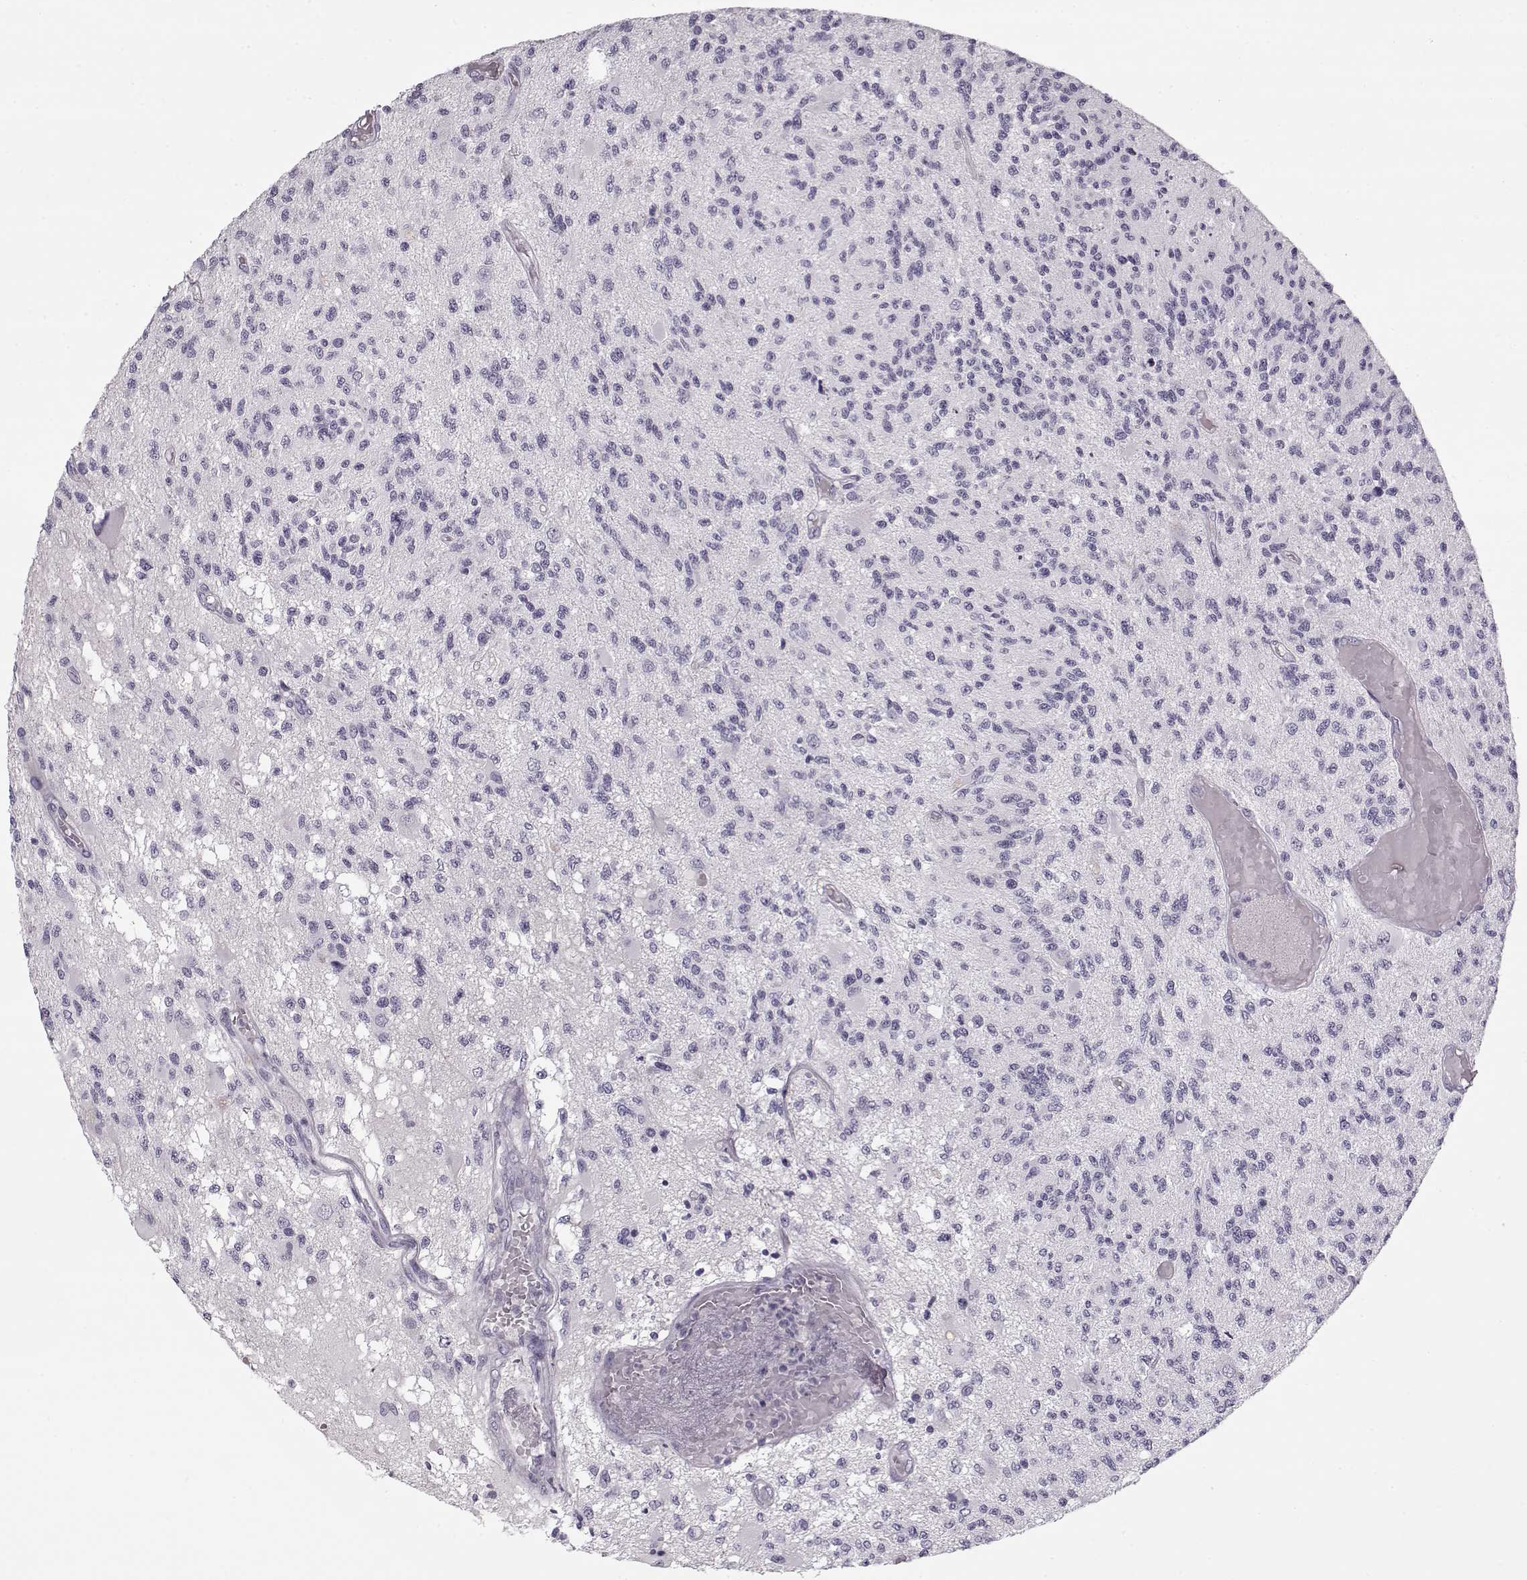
{"staining": {"intensity": "negative", "quantity": "none", "location": "none"}, "tissue": "glioma", "cell_type": "Tumor cells", "image_type": "cancer", "snomed": [{"axis": "morphology", "description": "Glioma, malignant, High grade"}, {"axis": "topography", "description": "Brain"}], "caption": "Human malignant glioma (high-grade) stained for a protein using immunohistochemistry demonstrates no positivity in tumor cells.", "gene": "PNMT", "patient": {"sex": "female", "age": 63}}